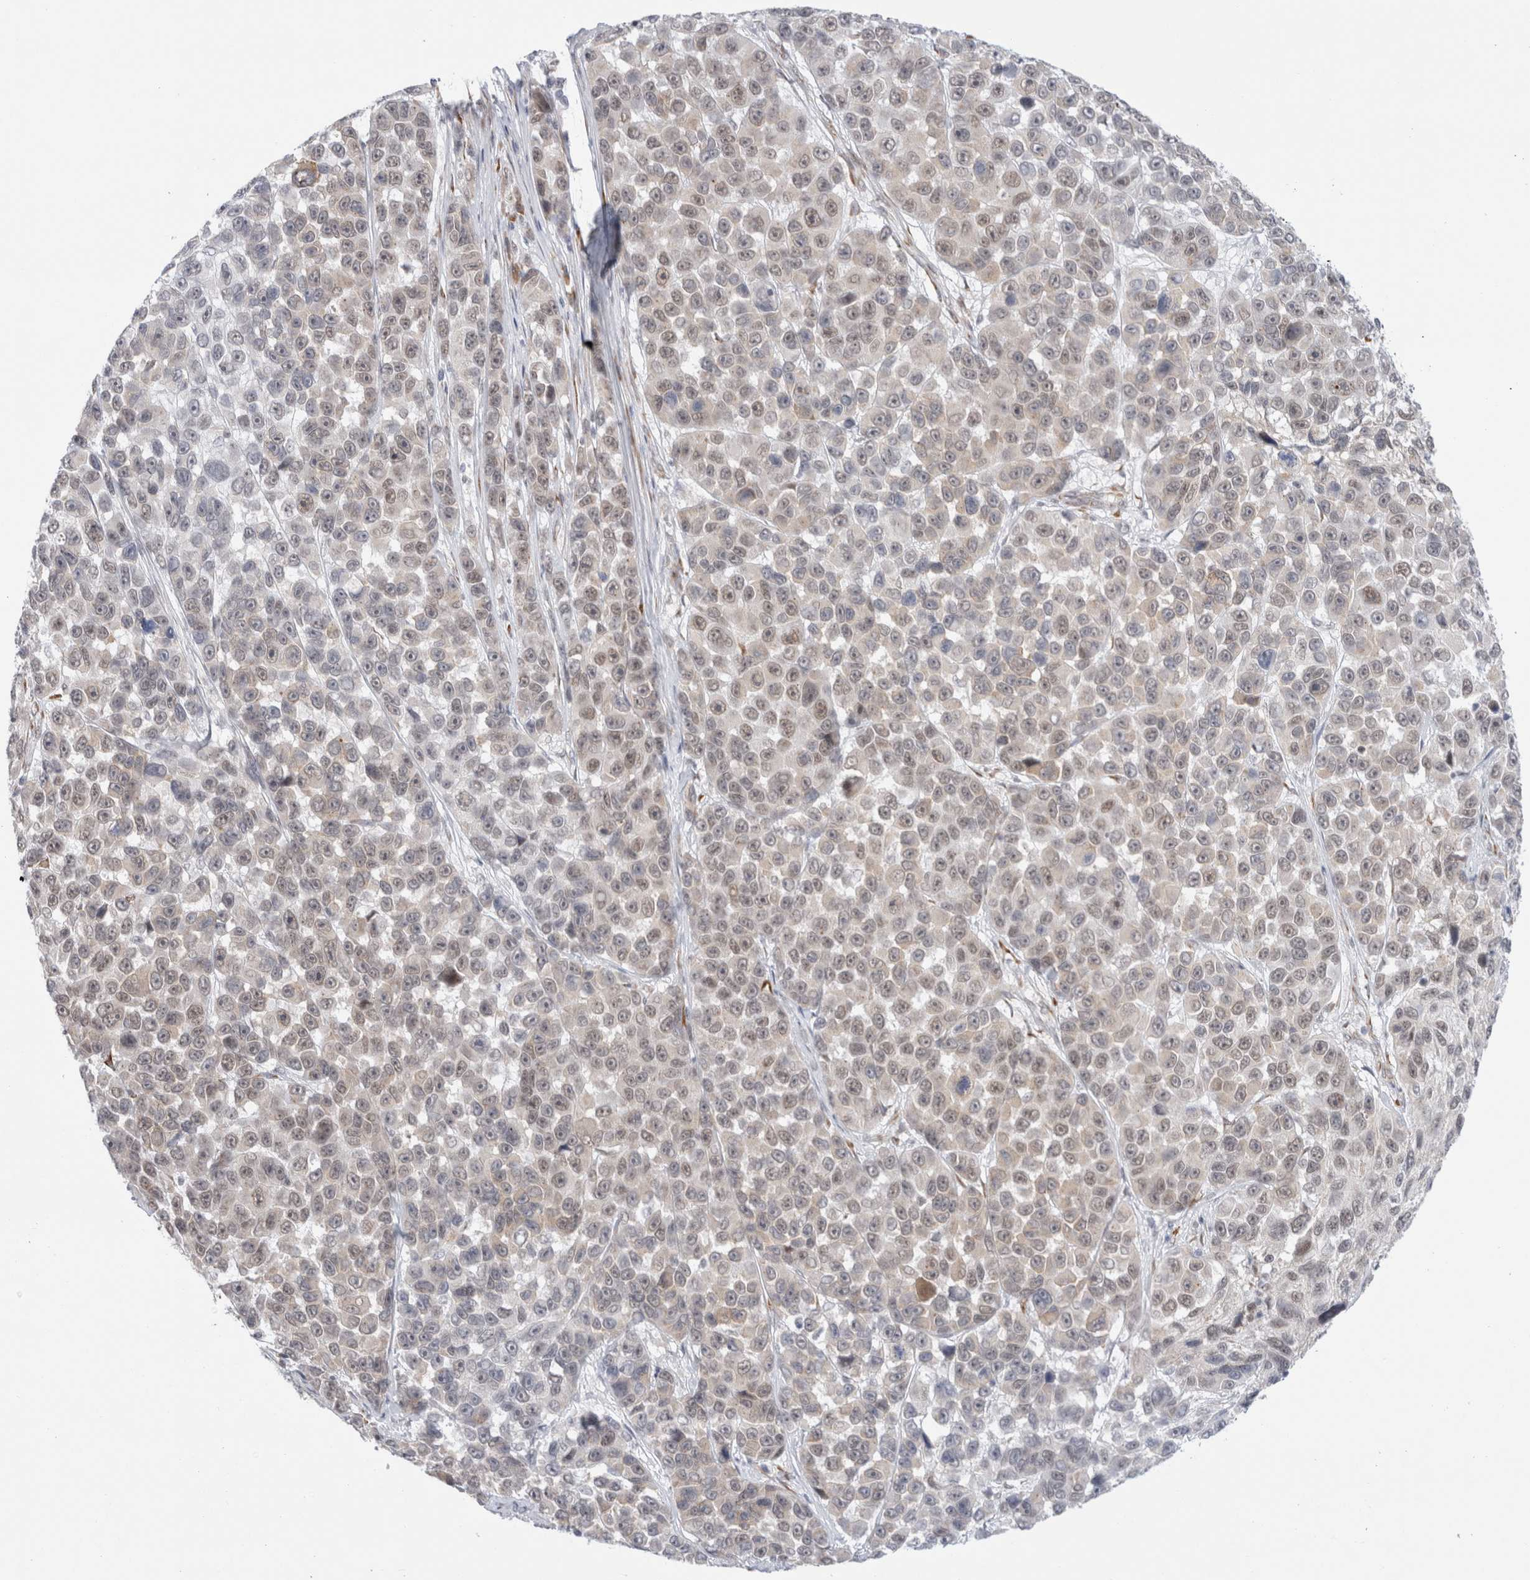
{"staining": {"intensity": "weak", "quantity": "25%-75%", "location": "nuclear"}, "tissue": "melanoma", "cell_type": "Tumor cells", "image_type": "cancer", "snomed": [{"axis": "morphology", "description": "Malignant melanoma, NOS"}, {"axis": "topography", "description": "Skin"}], "caption": "Malignant melanoma stained for a protein (brown) shows weak nuclear positive staining in approximately 25%-75% of tumor cells.", "gene": "TRMT1L", "patient": {"sex": "male", "age": 53}}